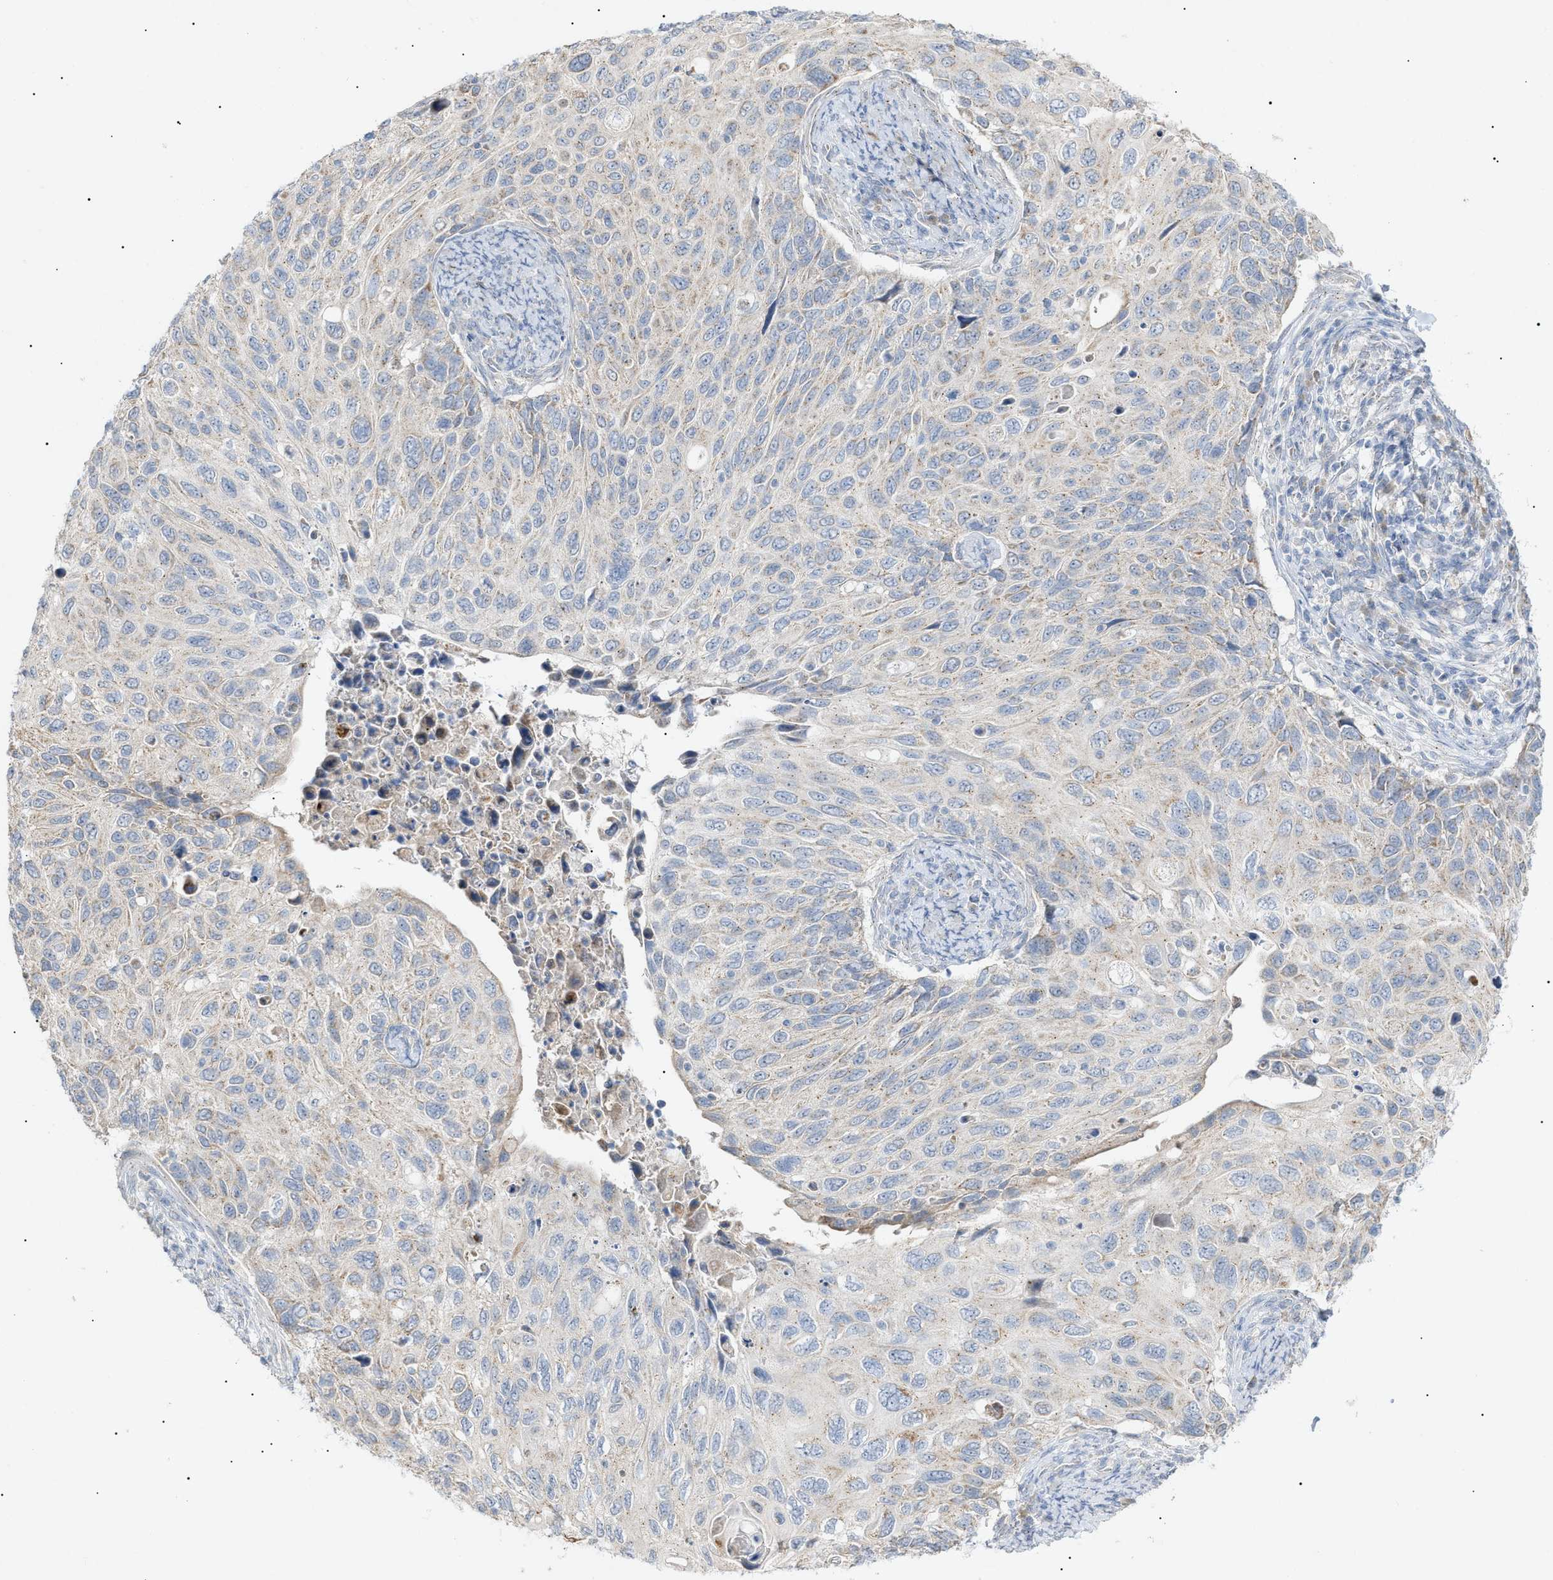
{"staining": {"intensity": "negative", "quantity": "none", "location": "none"}, "tissue": "cervical cancer", "cell_type": "Tumor cells", "image_type": "cancer", "snomed": [{"axis": "morphology", "description": "Squamous cell carcinoma, NOS"}, {"axis": "topography", "description": "Cervix"}], "caption": "Immunohistochemical staining of squamous cell carcinoma (cervical) exhibits no significant positivity in tumor cells.", "gene": "SLC25A31", "patient": {"sex": "female", "age": 70}}